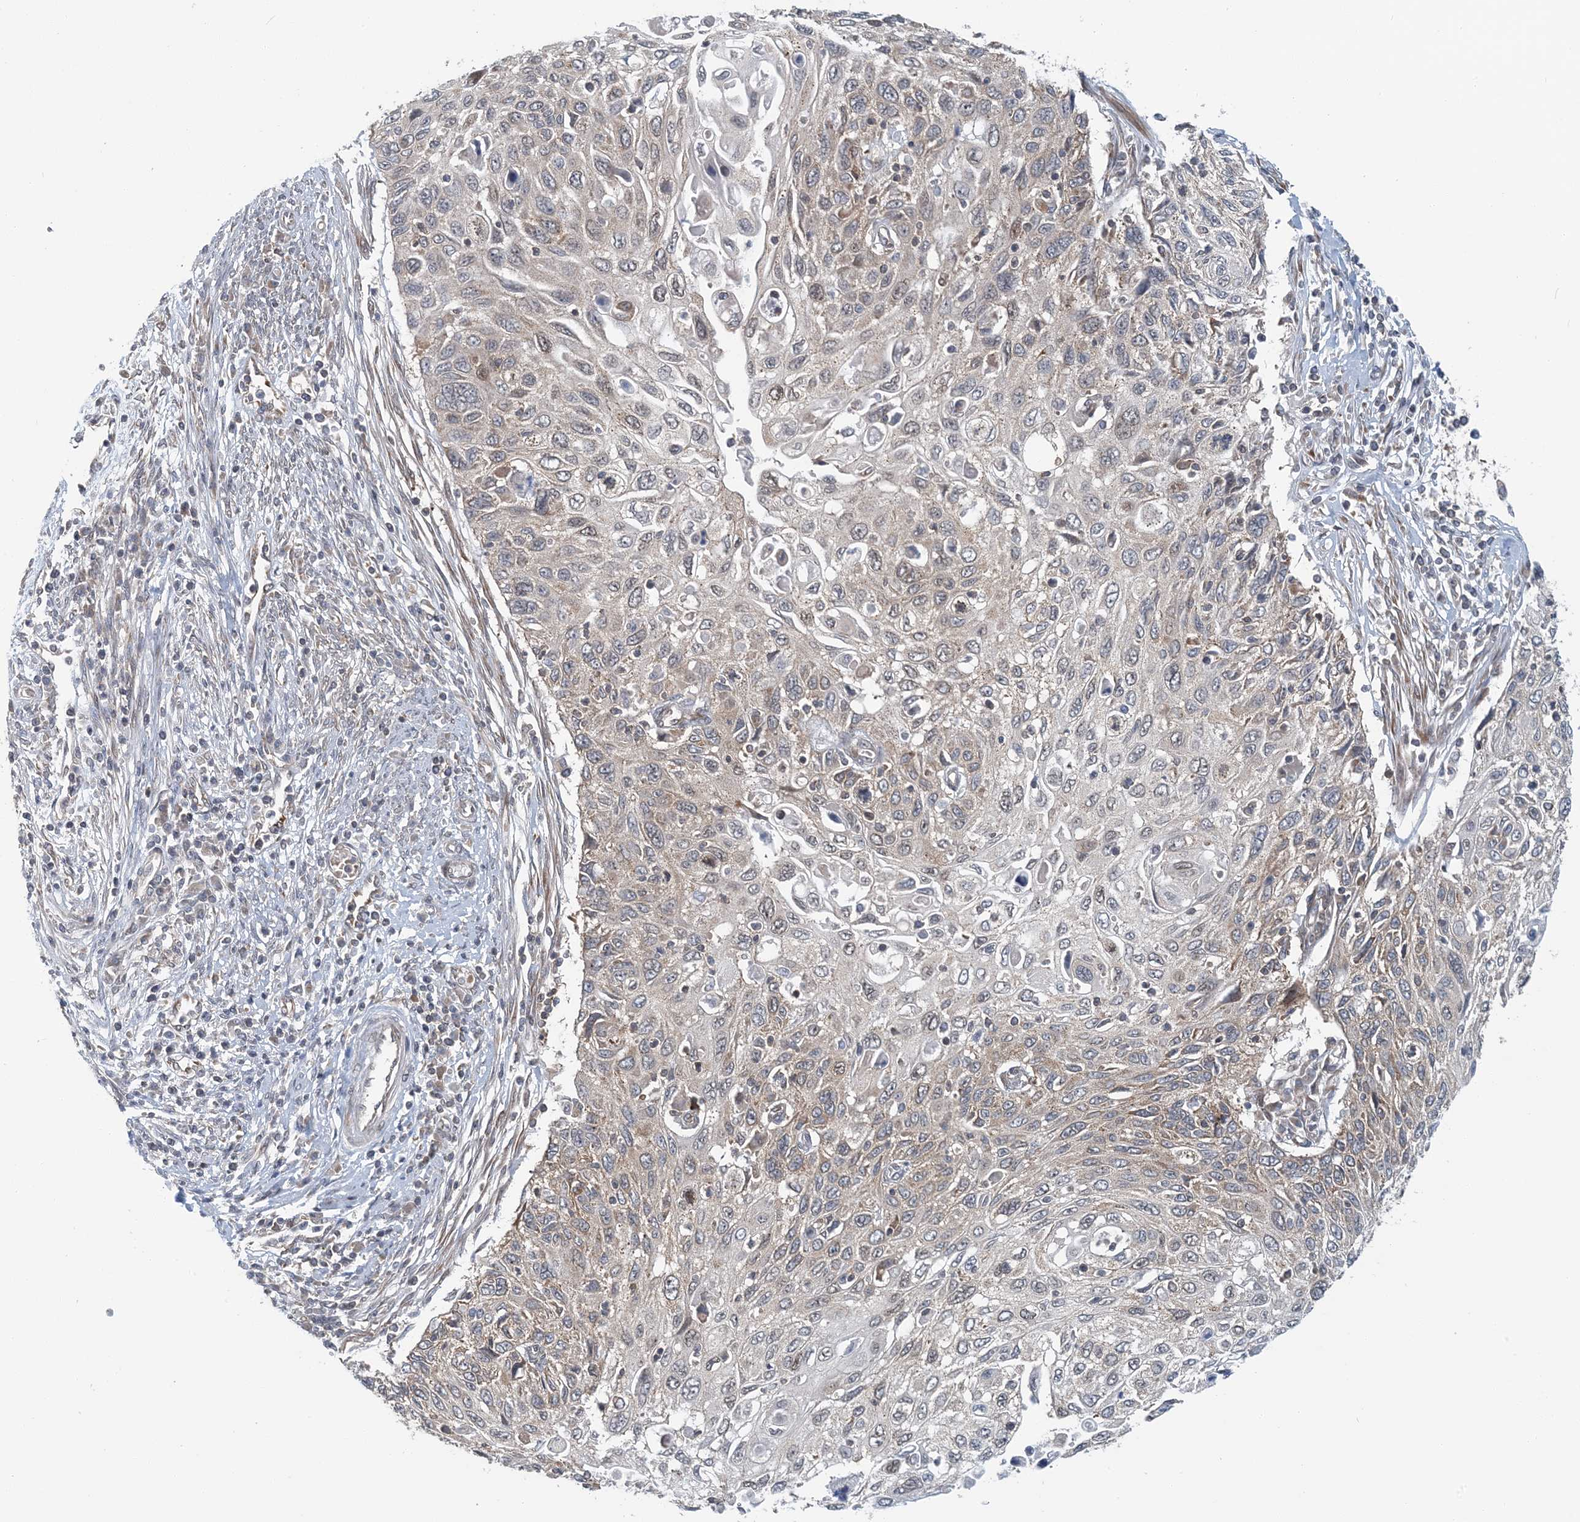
{"staining": {"intensity": "negative", "quantity": "none", "location": "none"}, "tissue": "cervical cancer", "cell_type": "Tumor cells", "image_type": "cancer", "snomed": [{"axis": "morphology", "description": "Squamous cell carcinoma, NOS"}, {"axis": "topography", "description": "Cervix"}], "caption": "An immunohistochemistry micrograph of cervical squamous cell carcinoma is shown. There is no staining in tumor cells of cervical squamous cell carcinoma. Nuclei are stained in blue.", "gene": "ATP13A2", "patient": {"sex": "female", "age": 70}}